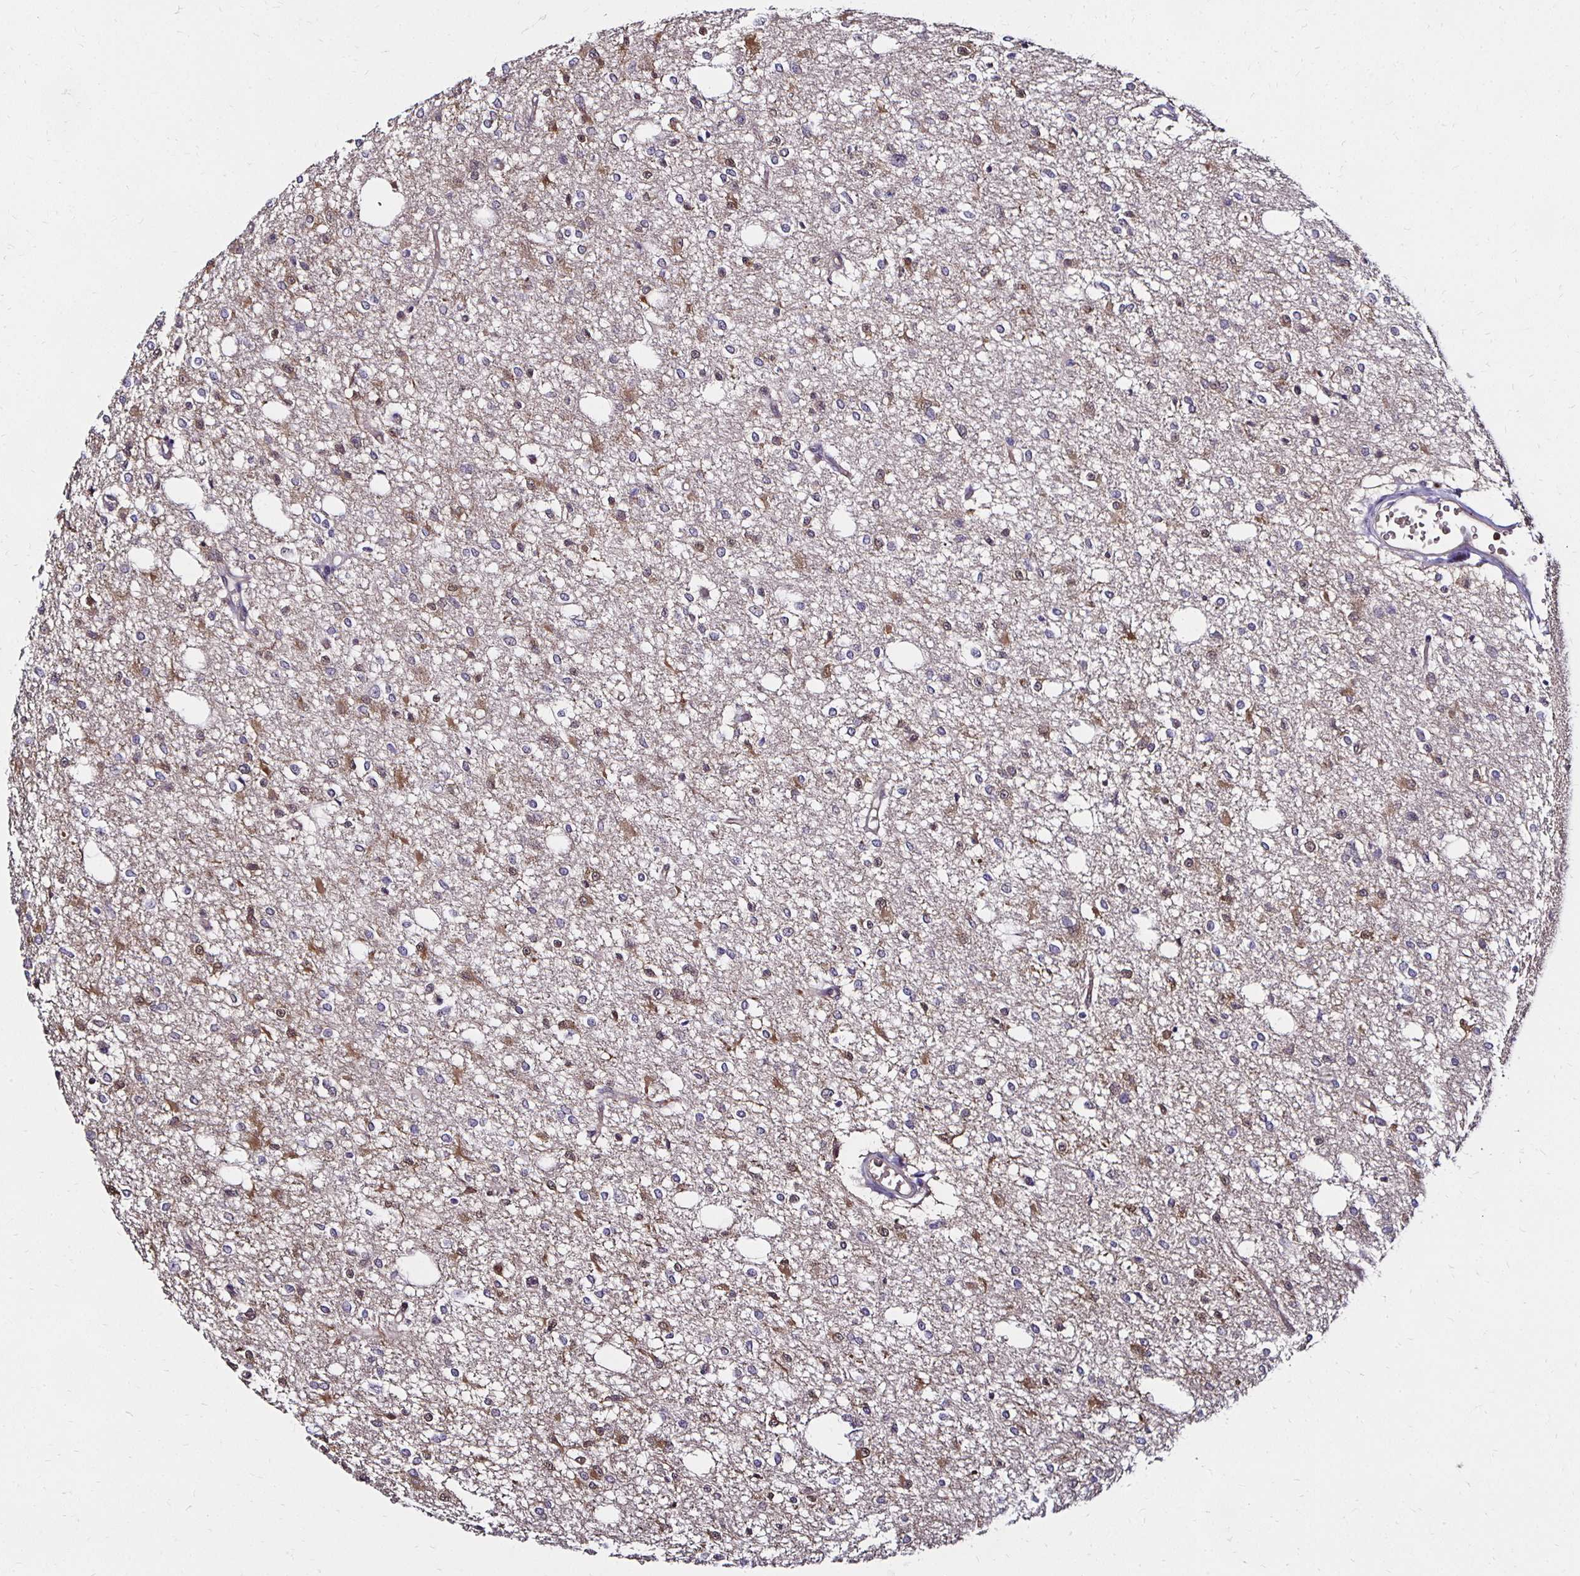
{"staining": {"intensity": "weak", "quantity": "25%-75%", "location": "cytoplasmic/membranous"}, "tissue": "glioma", "cell_type": "Tumor cells", "image_type": "cancer", "snomed": [{"axis": "morphology", "description": "Glioma, malignant, Low grade"}, {"axis": "topography", "description": "Brain"}], "caption": "Weak cytoplasmic/membranous protein positivity is appreciated in approximately 25%-75% of tumor cells in glioma. The staining is performed using DAB brown chromogen to label protein expression. The nuclei are counter-stained blue using hematoxylin.", "gene": "TXN", "patient": {"sex": "male", "age": 26}}